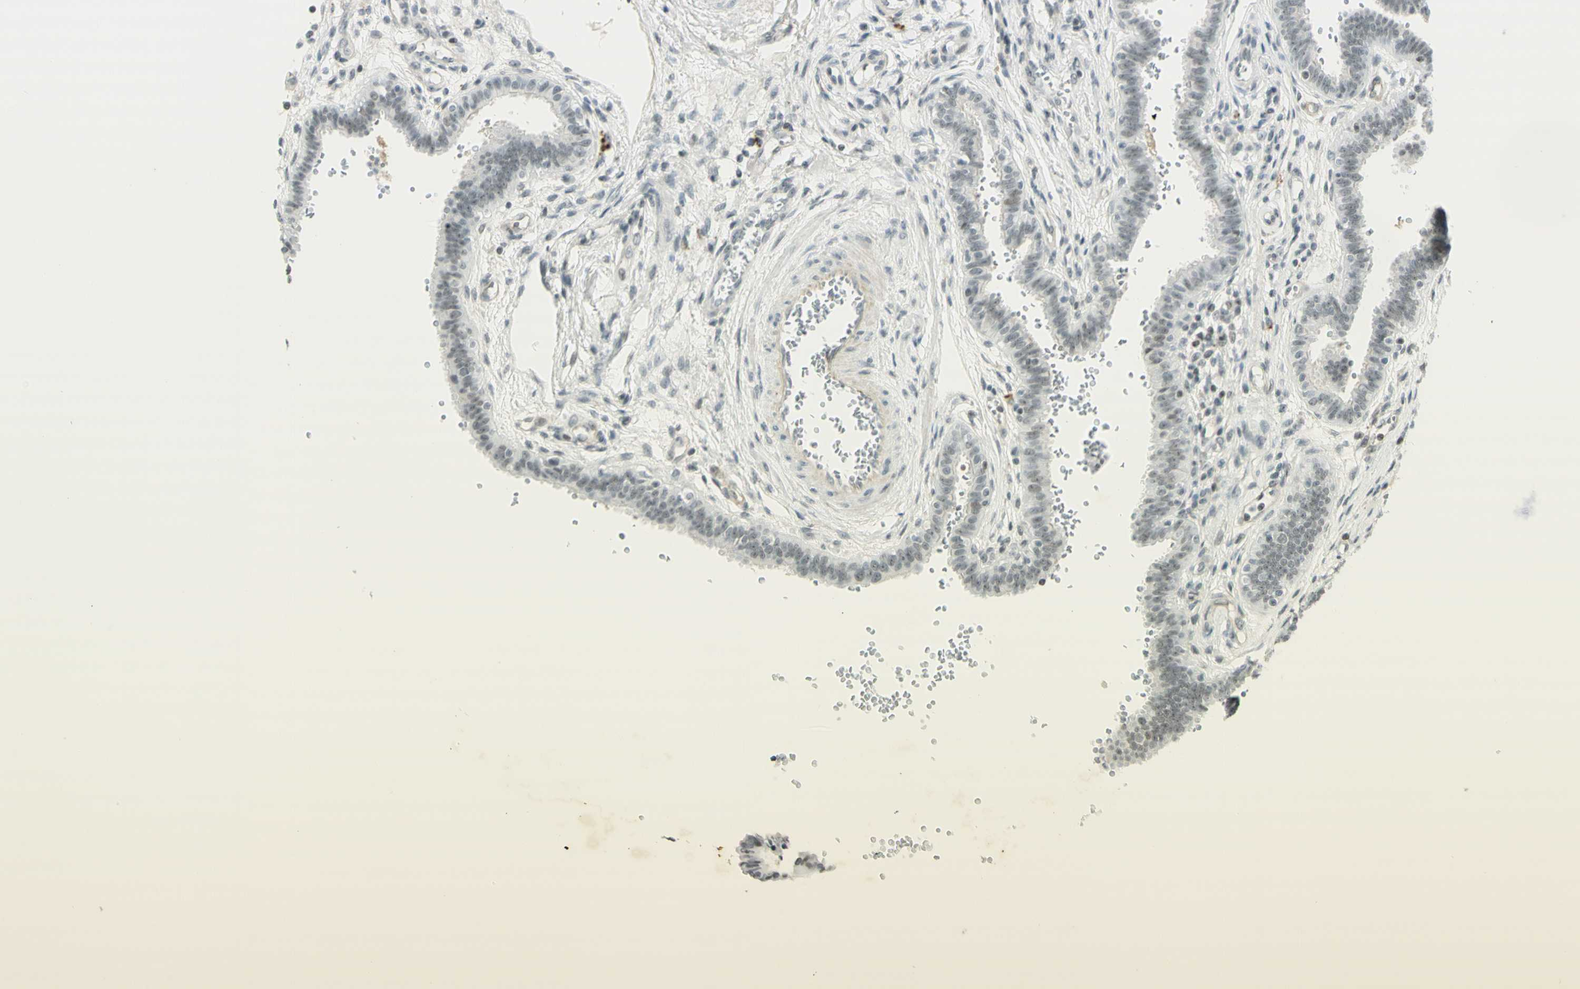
{"staining": {"intensity": "weak", "quantity": ">75%", "location": "nuclear"}, "tissue": "fallopian tube", "cell_type": "Glandular cells", "image_type": "normal", "snomed": [{"axis": "morphology", "description": "Normal tissue, NOS"}, {"axis": "topography", "description": "Fallopian tube"}], "caption": "DAB immunohistochemical staining of unremarkable fallopian tube displays weak nuclear protein positivity in approximately >75% of glandular cells. The staining was performed using DAB (3,3'-diaminobenzidine), with brown indicating positive protein expression. Nuclei are stained blue with hematoxylin.", "gene": "IRF1", "patient": {"sex": "female", "age": 32}}